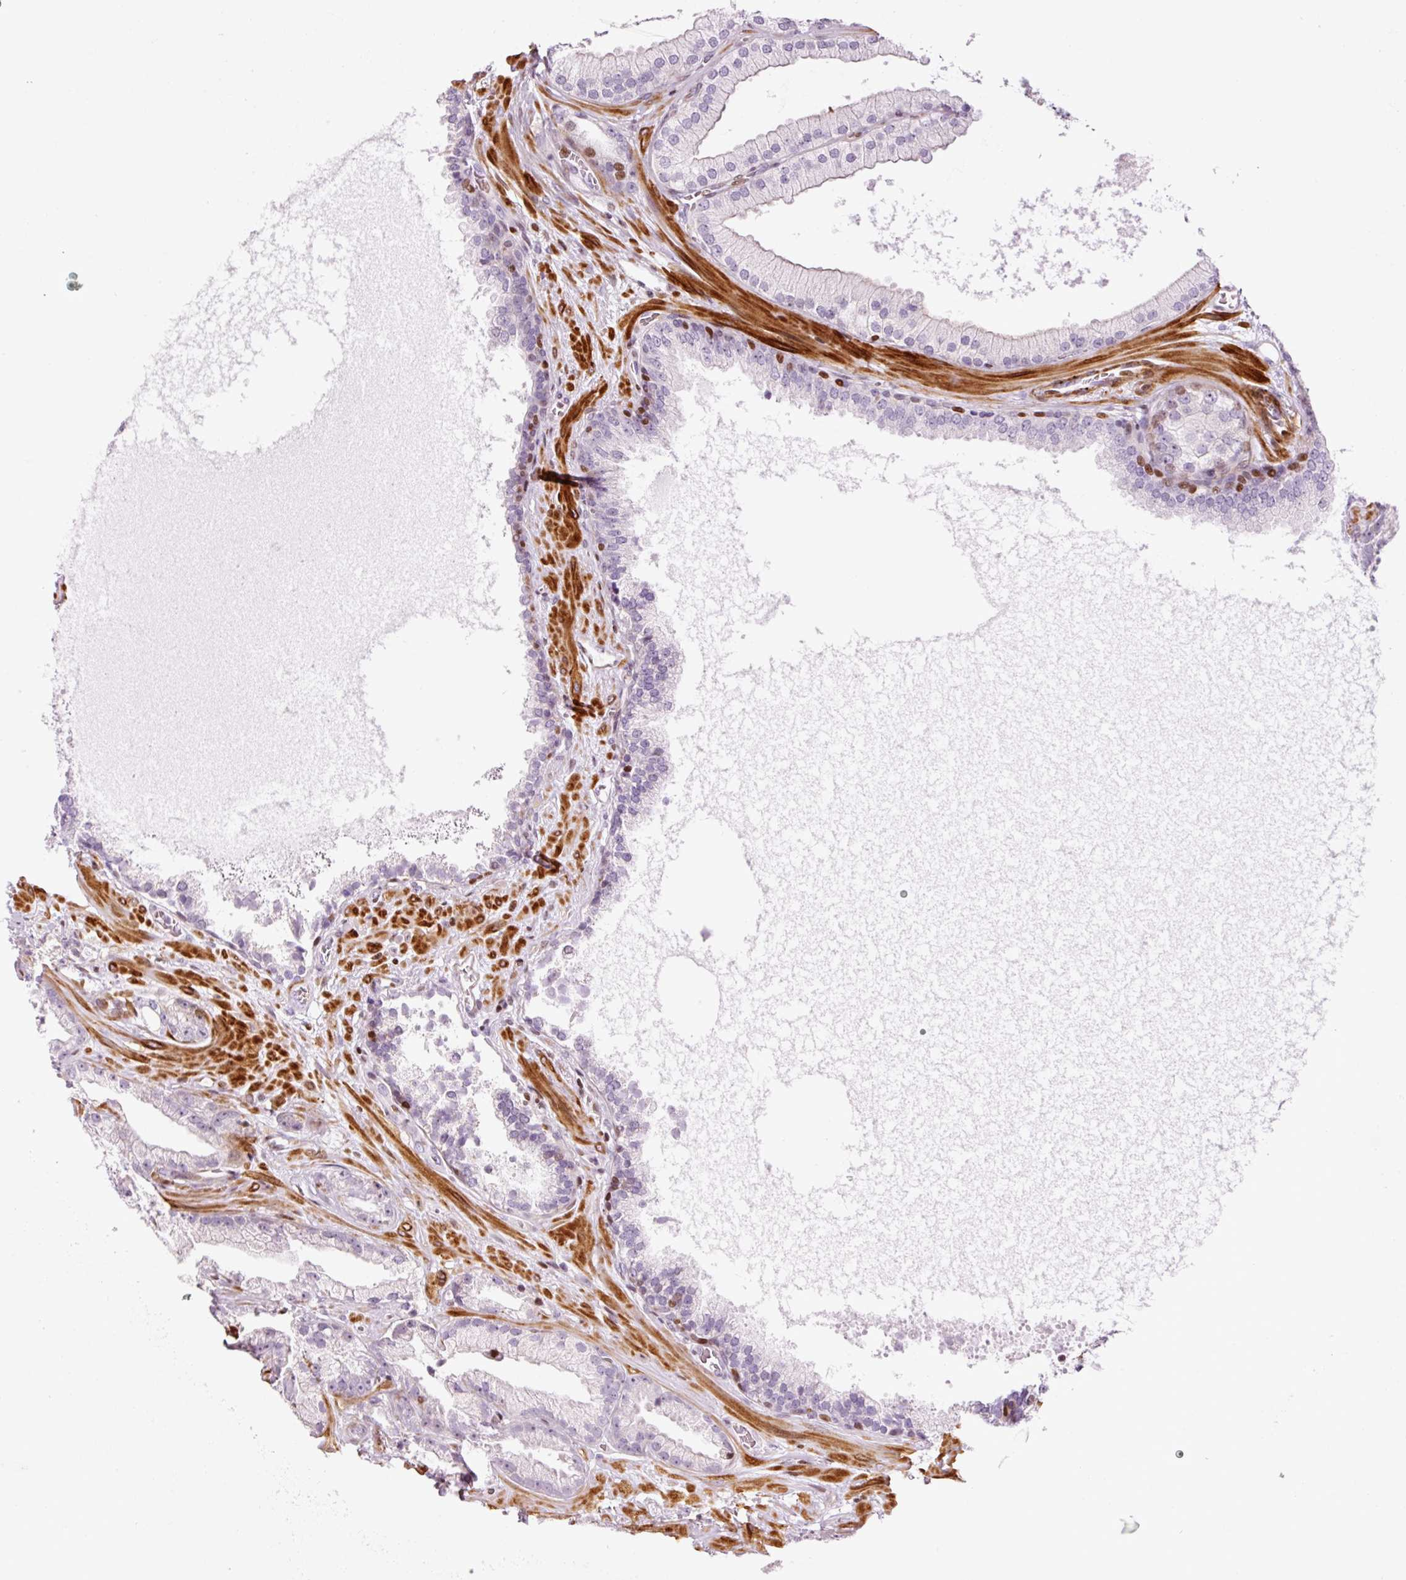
{"staining": {"intensity": "negative", "quantity": "none", "location": "none"}, "tissue": "prostate cancer", "cell_type": "Tumor cells", "image_type": "cancer", "snomed": [{"axis": "morphology", "description": "Adenocarcinoma, High grade"}, {"axis": "topography", "description": "Prostate"}], "caption": "Immunohistochemical staining of human high-grade adenocarcinoma (prostate) reveals no significant staining in tumor cells.", "gene": "ANKRD20A1", "patient": {"sex": "male", "age": 68}}